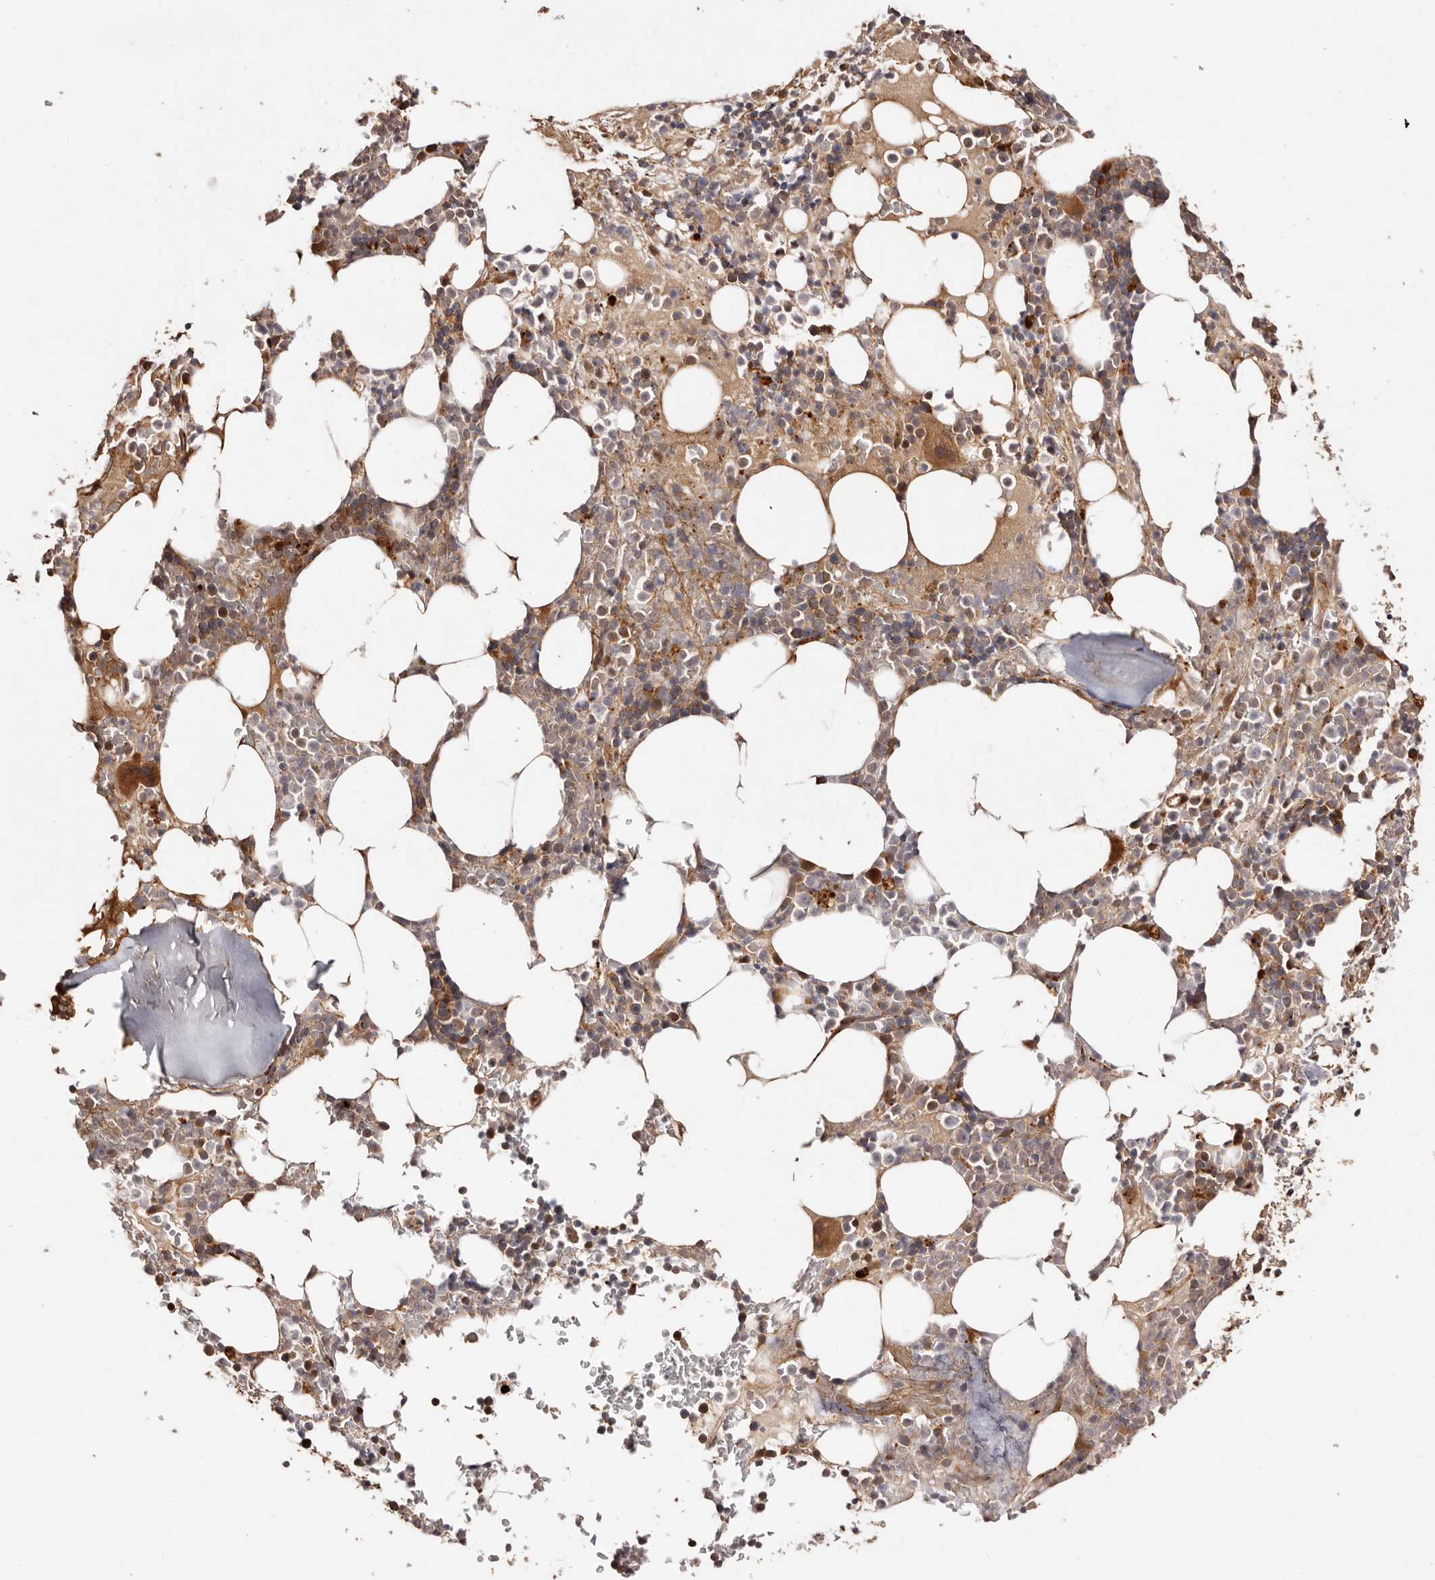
{"staining": {"intensity": "strong", "quantity": ">75%", "location": "cytoplasmic/membranous"}, "tissue": "bone marrow", "cell_type": "Hematopoietic cells", "image_type": "normal", "snomed": [{"axis": "morphology", "description": "Normal tissue, NOS"}, {"axis": "topography", "description": "Bone marrow"}], "caption": "Hematopoietic cells show strong cytoplasmic/membranous positivity in about >75% of cells in unremarkable bone marrow.", "gene": "PTPN22", "patient": {"sex": "male", "age": 58}}